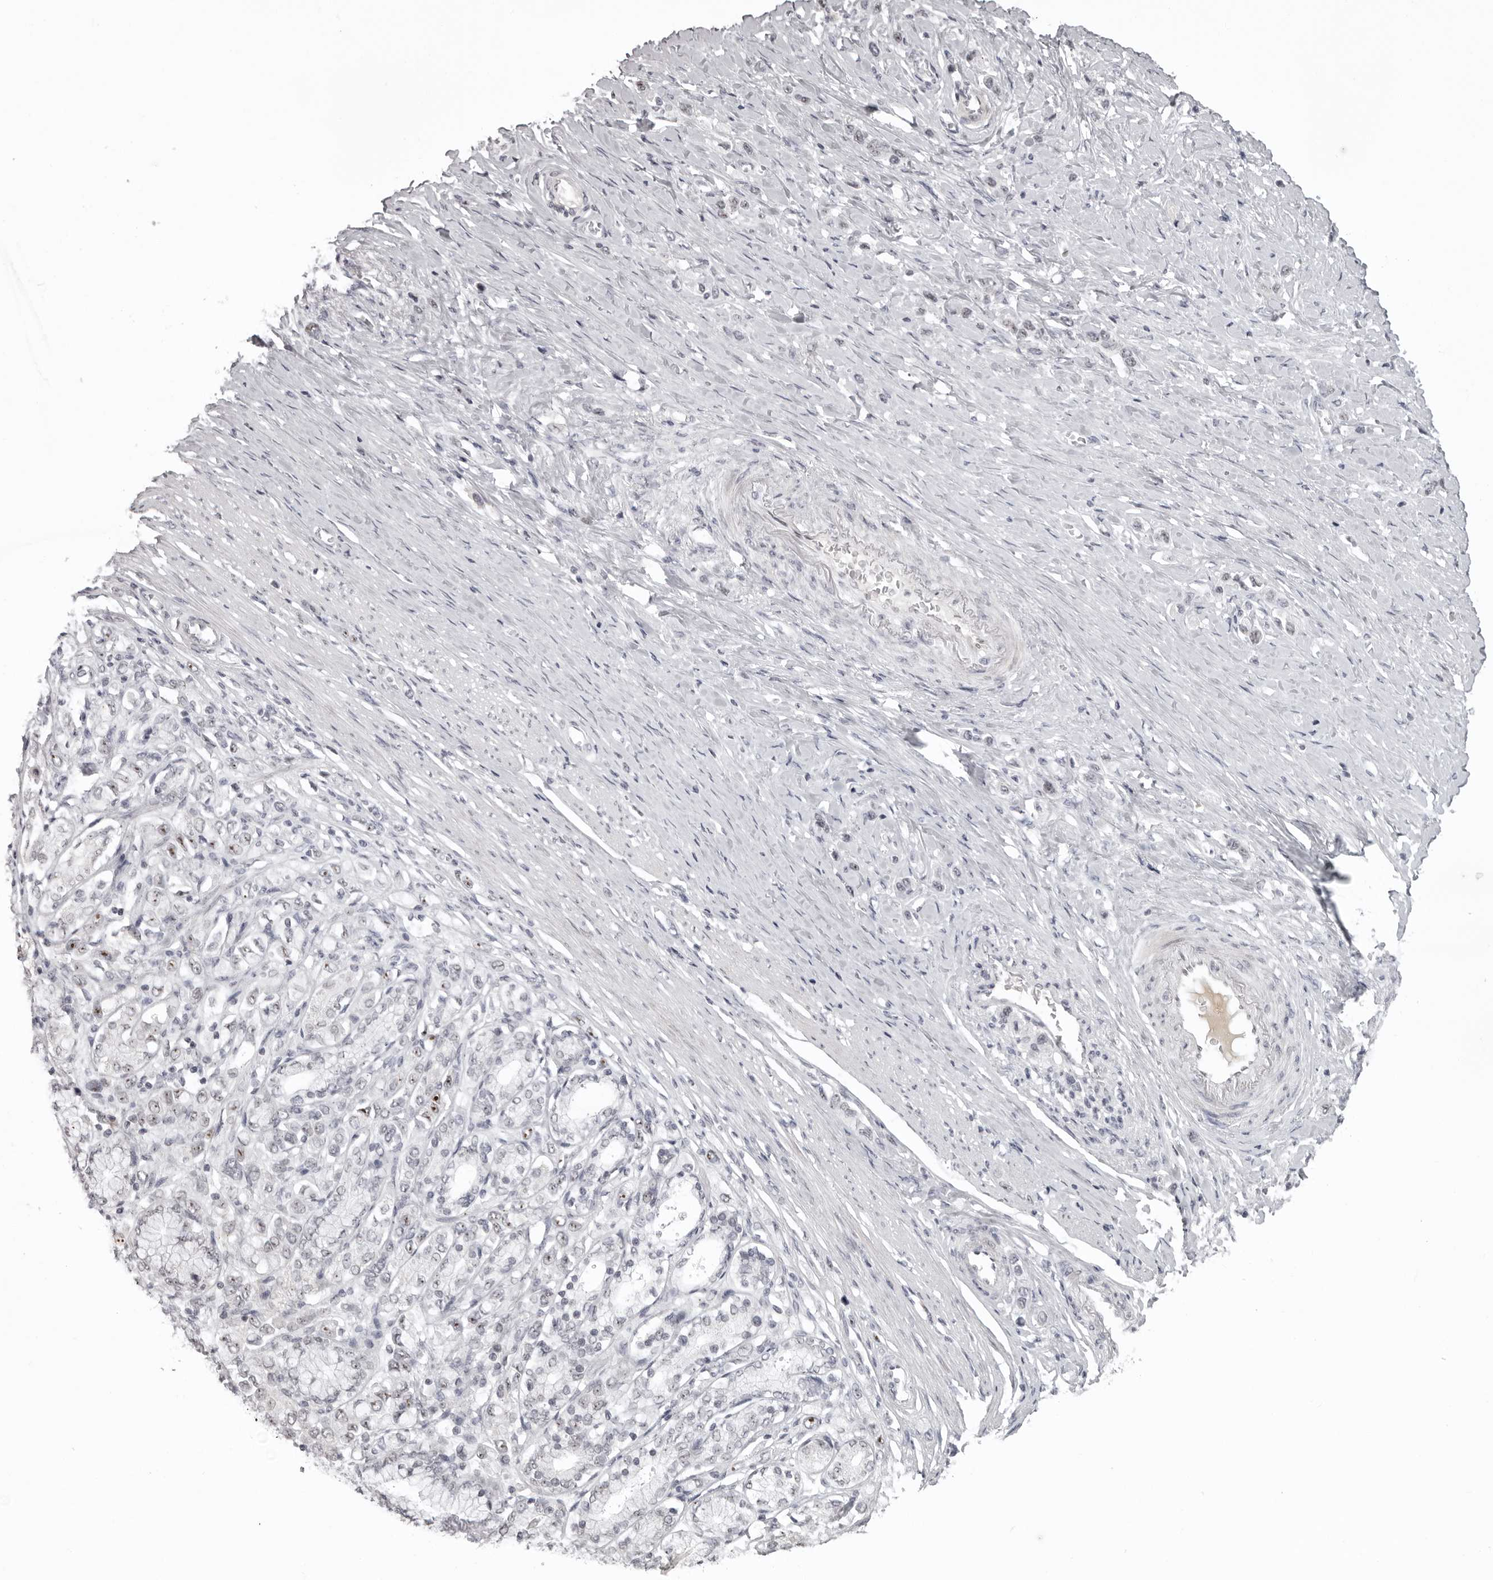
{"staining": {"intensity": "negative", "quantity": "none", "location": "none"}, "tissue": "stomach cancer", "cell_type": "Tumor cells", "image_type": "cancer", "snomed": [{"axis": "morphology", "description": "Adenocarcinoma, NOS"}, {"axis": "topography", "description": "Stomach"}], "caption": "The immunohistochemistry (IHC) image has no significant staining in tumor cells of adenocarcinoma (stomach) tissue. (DAB immunohistochemistry with hematoxylin counter stain).", "gene": "HELZ", "patient": {"sex": "female", "age": 65}}